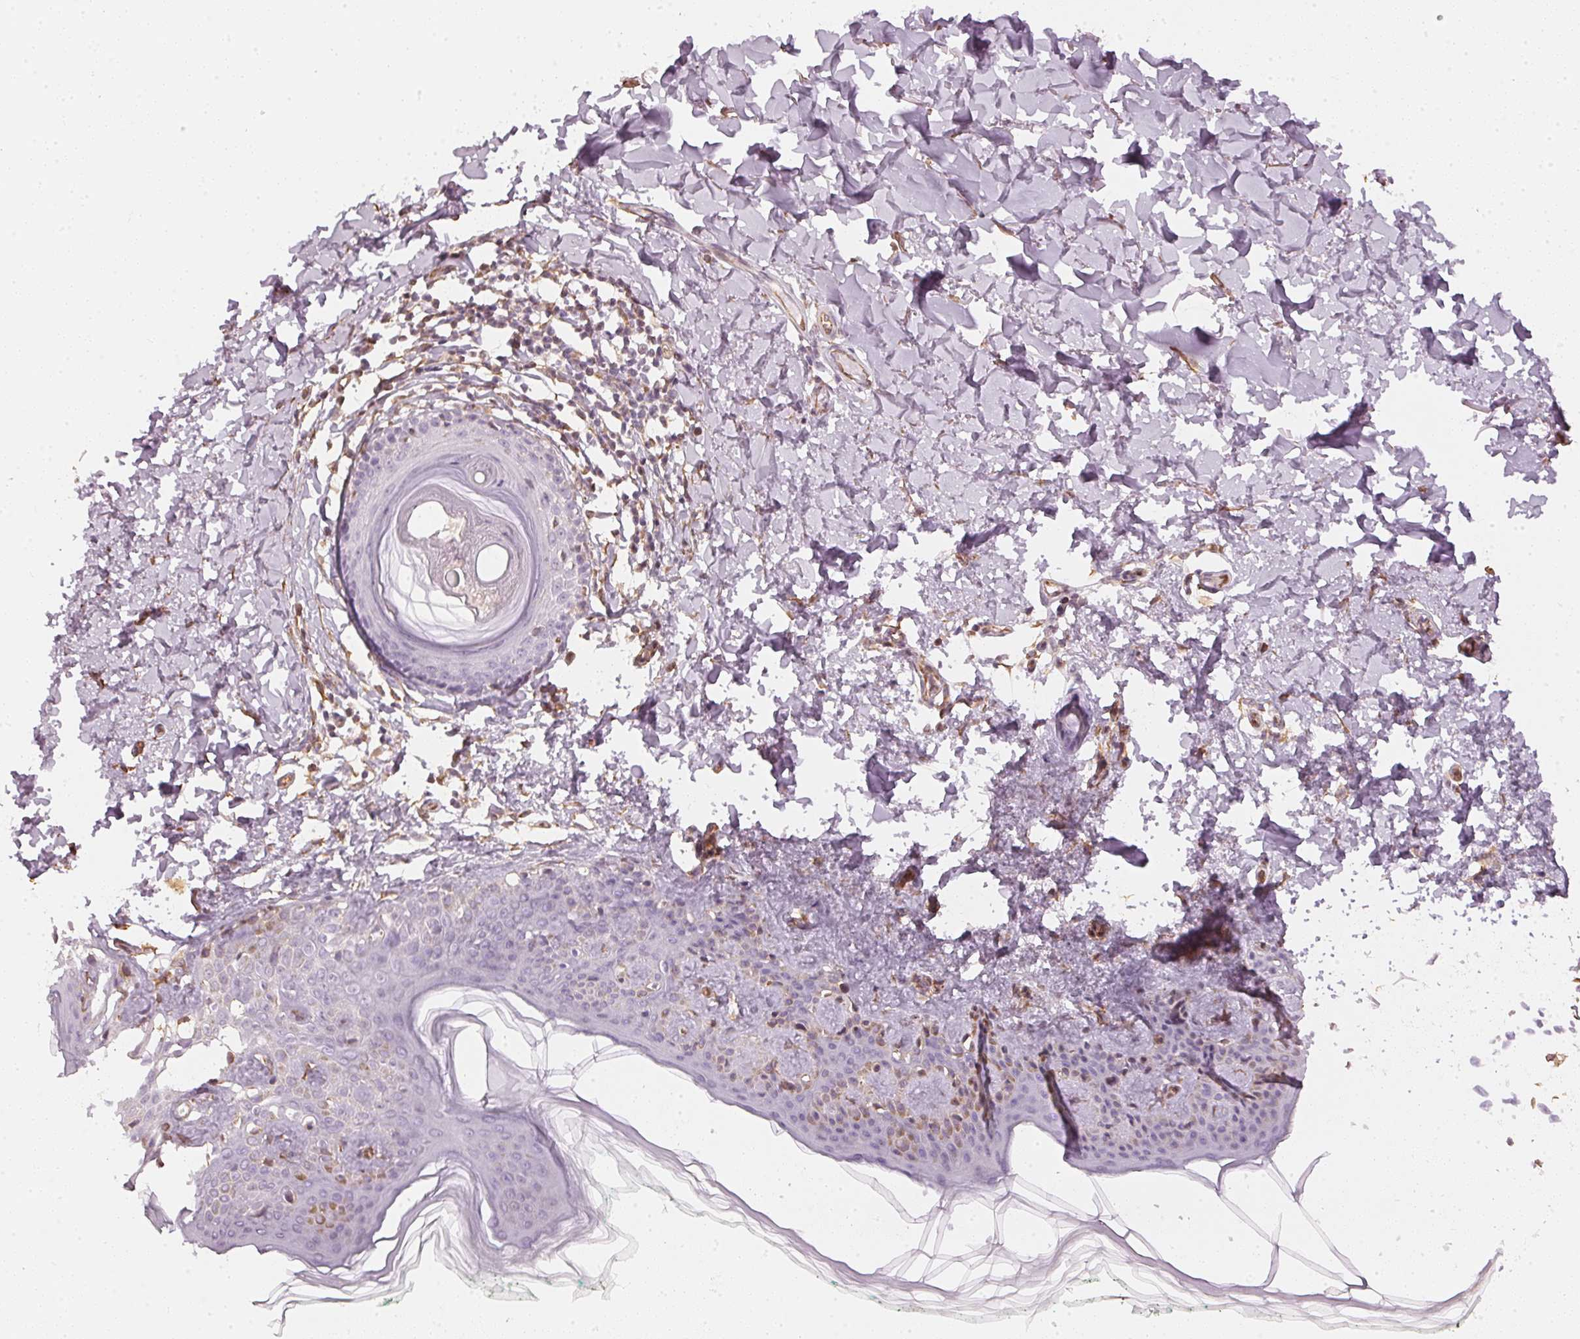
{"staining": {"intensity": "moderate", "quantity": "<25%", "location": "cytoplasmic/membranous,nuclear"}, "tissue": "skin", "cell_type": "Fibroblasts", "image_type": "normal", "snomed": [{"axis": "morphology", "description": "Normal tissue, NOS"}, {"axis": "topography", "description": "Skin"}, {"axis": "topography", "description": "Peripheral nerve tissue"}], "caption": "Fibroblasts reveal moderate cytoplasmic/membranous,nuclear positivity in about <25% of cells in unremarkable skin.", "gene": "APLP1", "patient": {"sex": "female", "age": 45}}